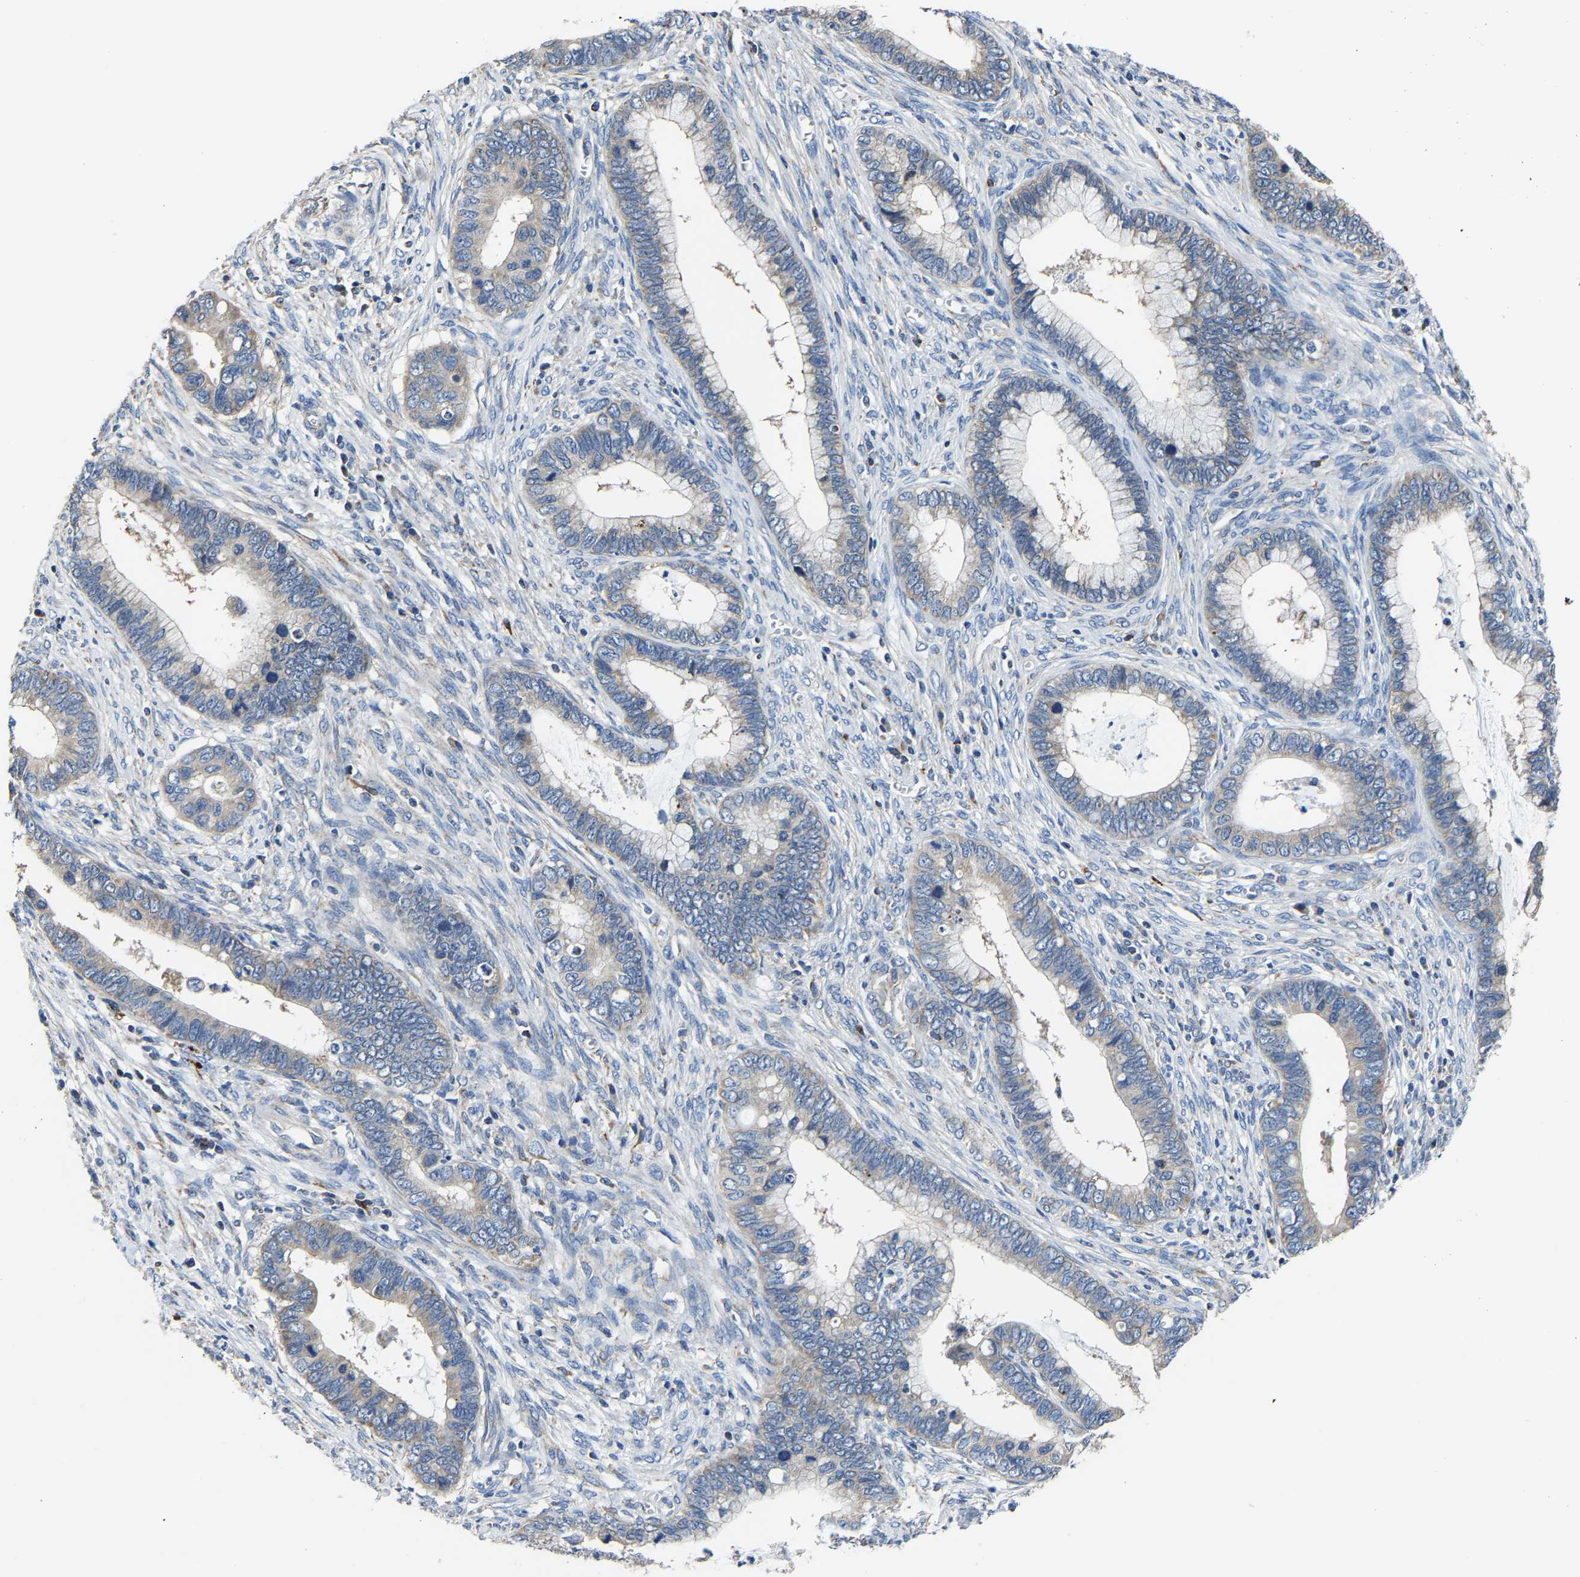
{"staining": {"intensity": "weak", "quantity": "25%-75%", "location": "cytoplasmic/membranous"}, "tissue": "cervical cancer", "cell_type": "Tumor cells", "image_type": "cancer", "snomed": [{"axis": "morphology", "description": "Adenocarcinoma, NOS"}, {"axis": "topography", "description": "Cervix"}], "caption": "Cervical adenocarcinoma stained with DAB (3,3'-diaminobenzidine) immunohistochemistry displays low levels of weak cytoplasmic/membranous staining in approximately 25%-75% of tumor cells.", "gene": "AGK", "patient": {"sex": "female", "age": 44}}